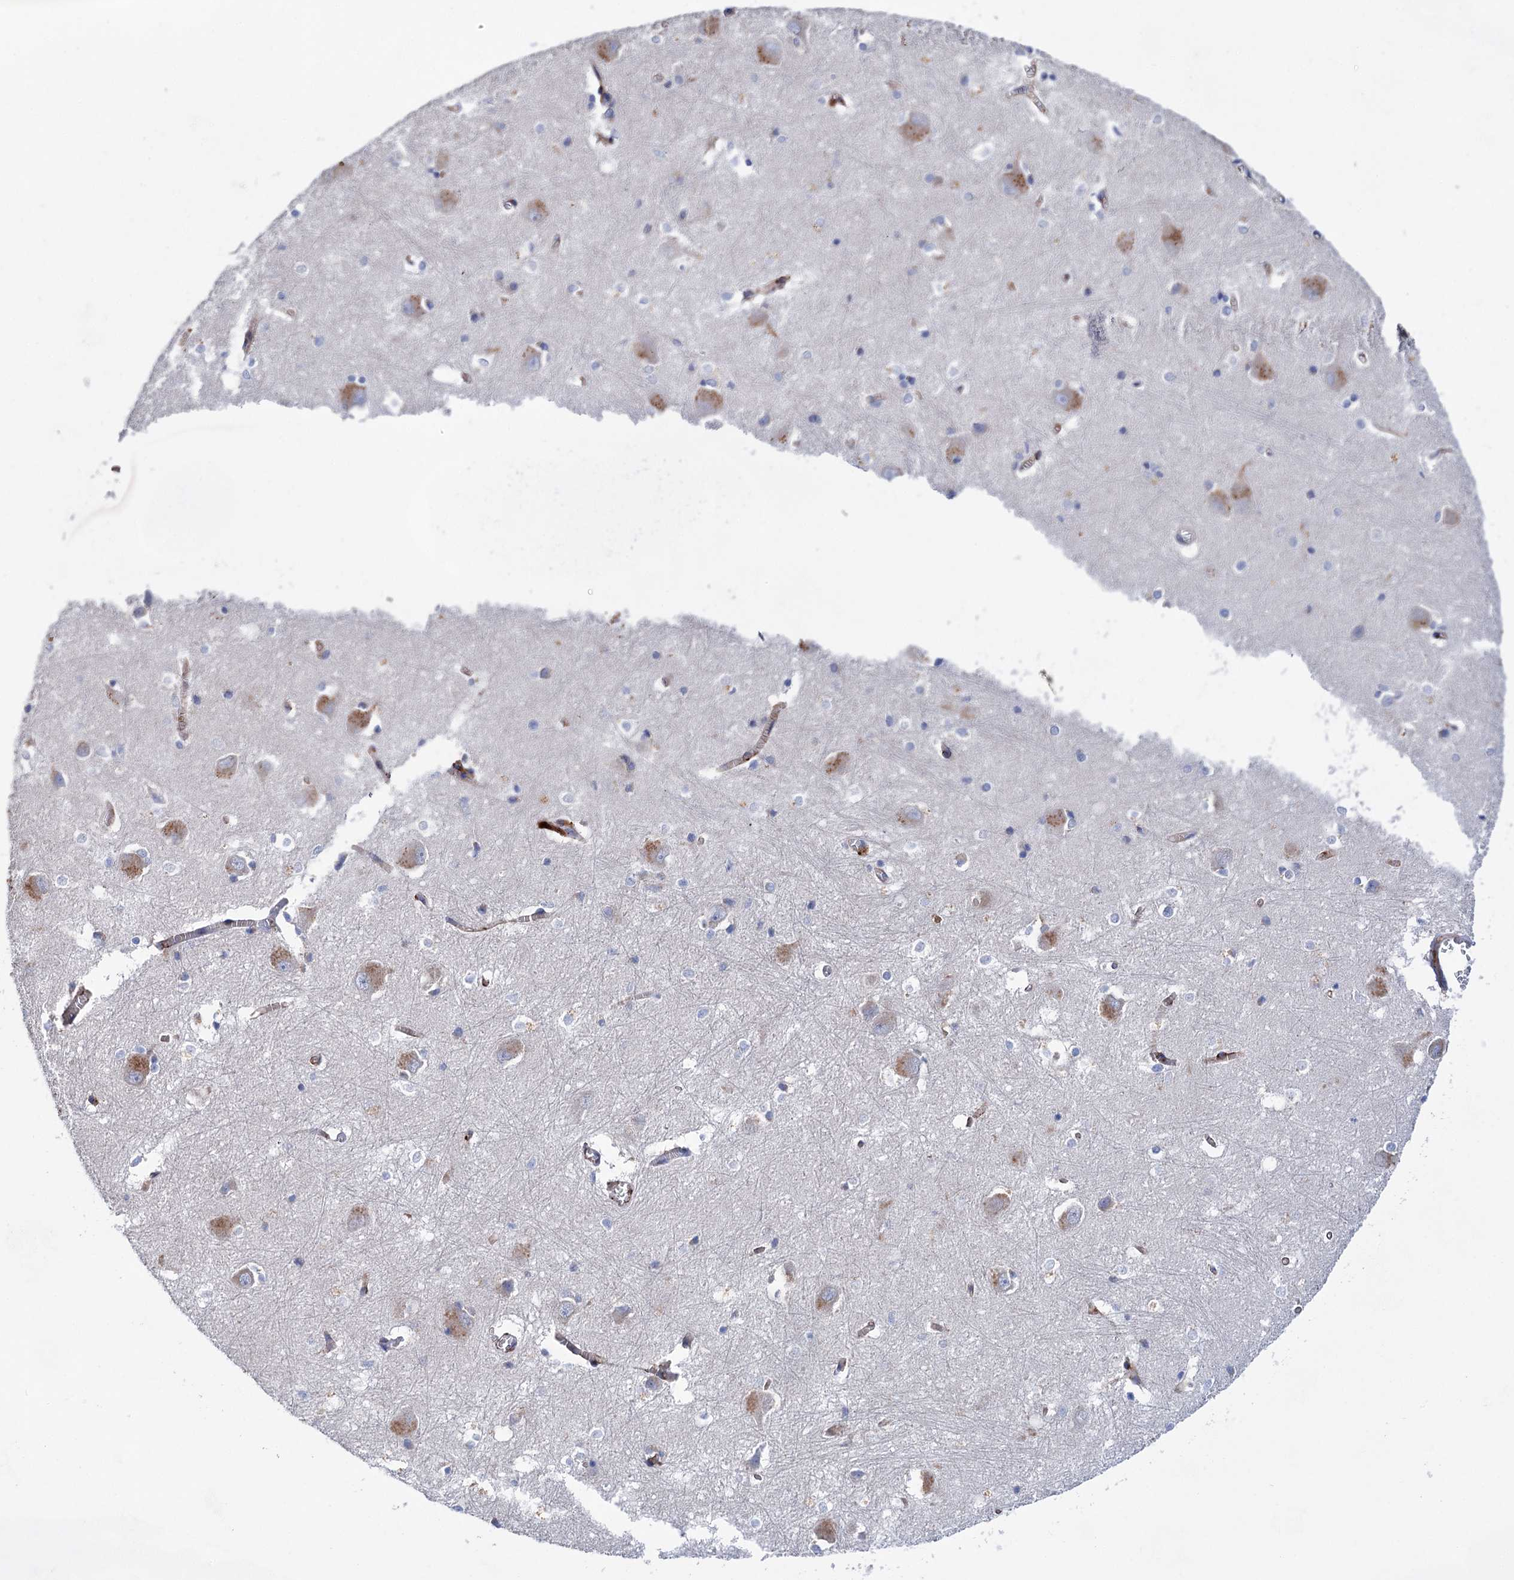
{"staining": {"intensity": "moderate", "quantity": "<25%", "location": "cytoplasmic/membranous"}, "tissue": "caudate", "cell_type": "Glial cells", "image_type": "normal", "snomed": [{"axis": "morphology", "description": "Normal tissue, NOS"}, {"axis": "topography", "description": "Lateral ventricle wall"}], "caption": "The image displays staining of normal caudate, revealing moderate cytoplasmic/membranous protein positivity (brown color) within glial cells.", "gene": "GPR155", "patient": {"sex": "male", "age": 37}}